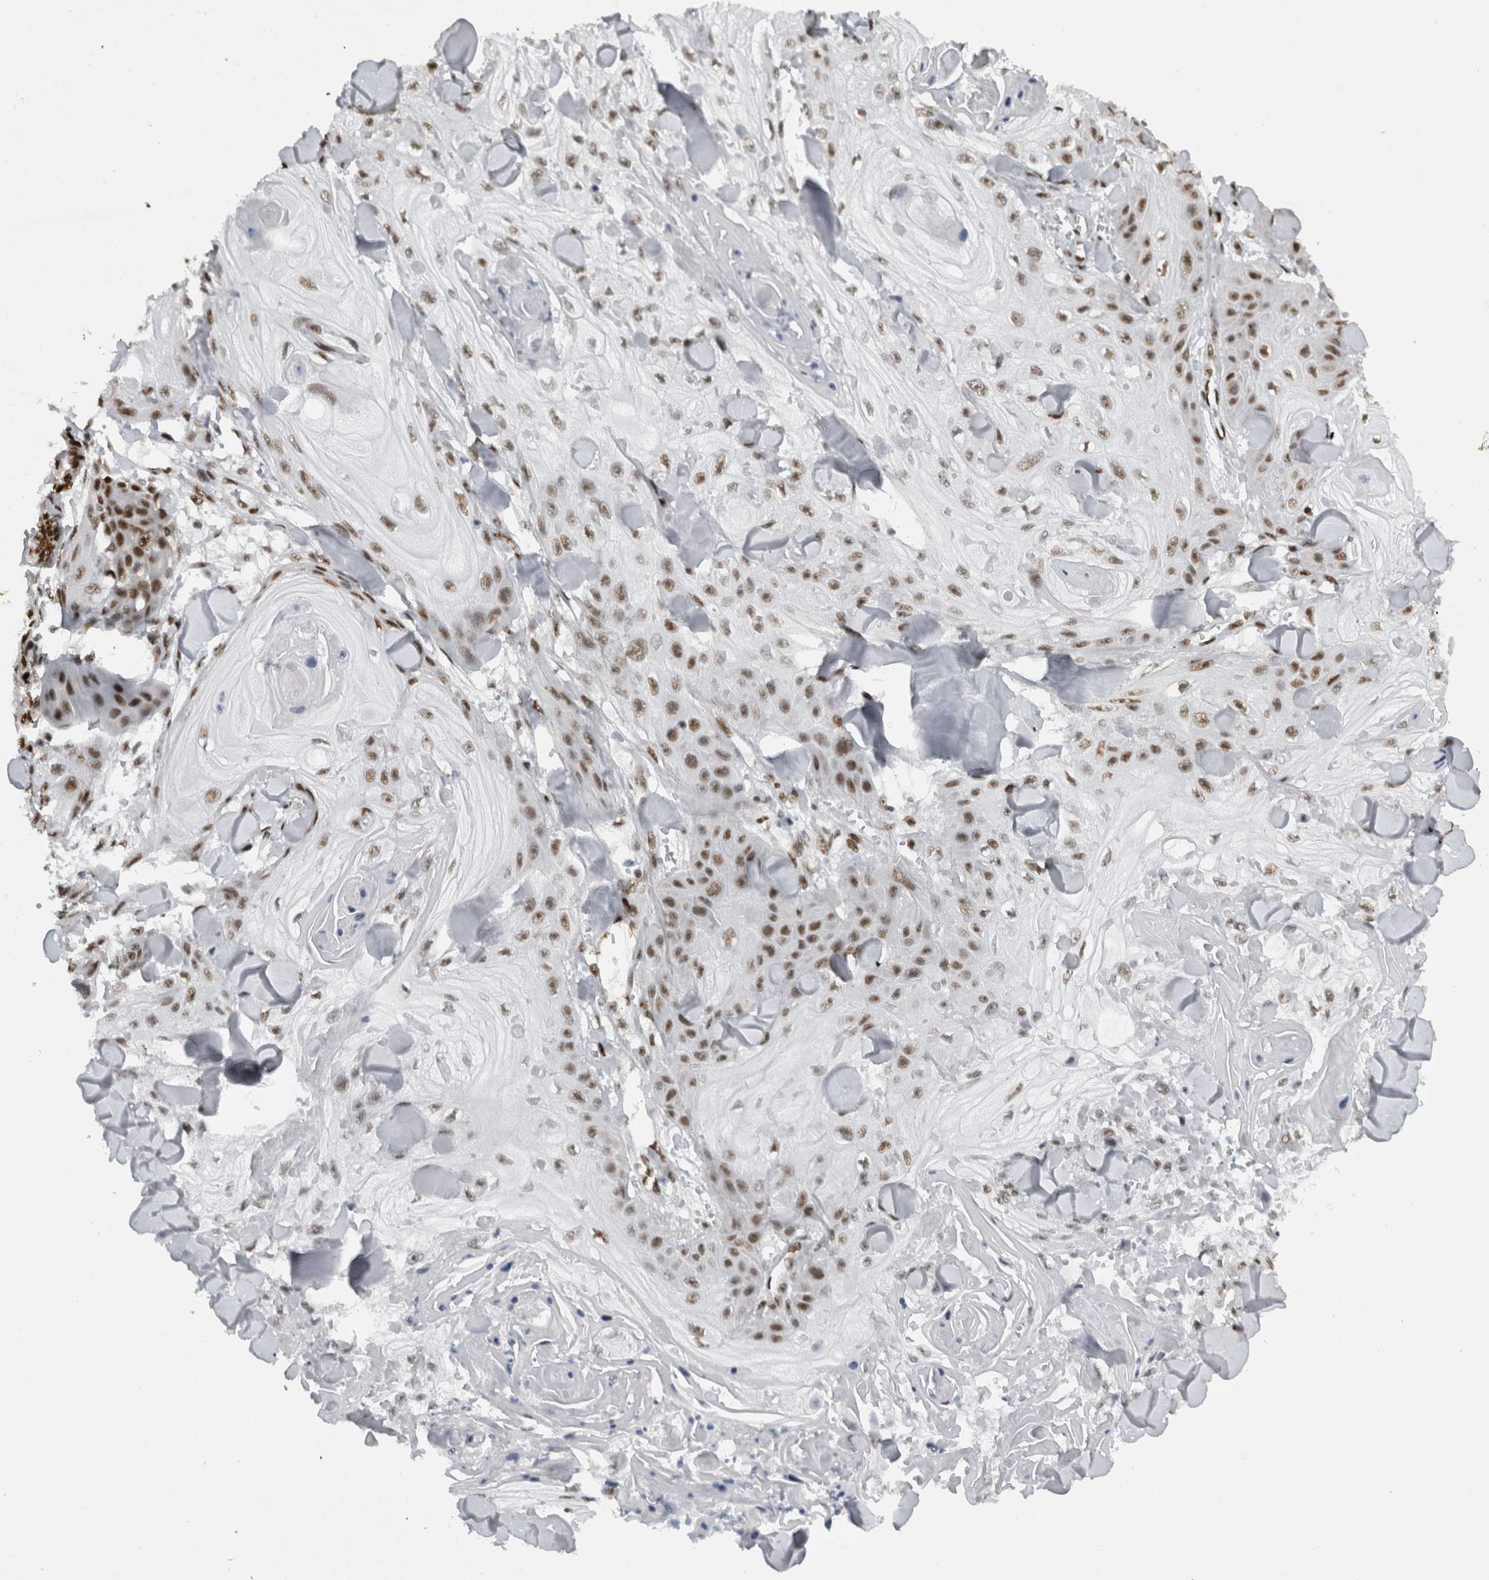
{"staining": {"intensity": "moderate", "quantity": "25%-75%", "location": "nuclear"}, "tissue": "skin cancer", "cell_type": "Tumor cells", "image_type": "cancer", "snomed": [{"axis": "morphology", "description": "Squamous cell carcinoma, NOS"}, {"axis": "topography", "description": "Skin"}], "caption": "Skin cancer (squamous cell carcinoma) tissue shows moderate nuclear staining in about 25%-75% of tumor cells (Stains: DAB in brown, nuclei in blue, Microscopy: brightfield microscopy at high magnification).", "gene": "ZSCAN2", "patient": {"sex": "male", "age": 74}}